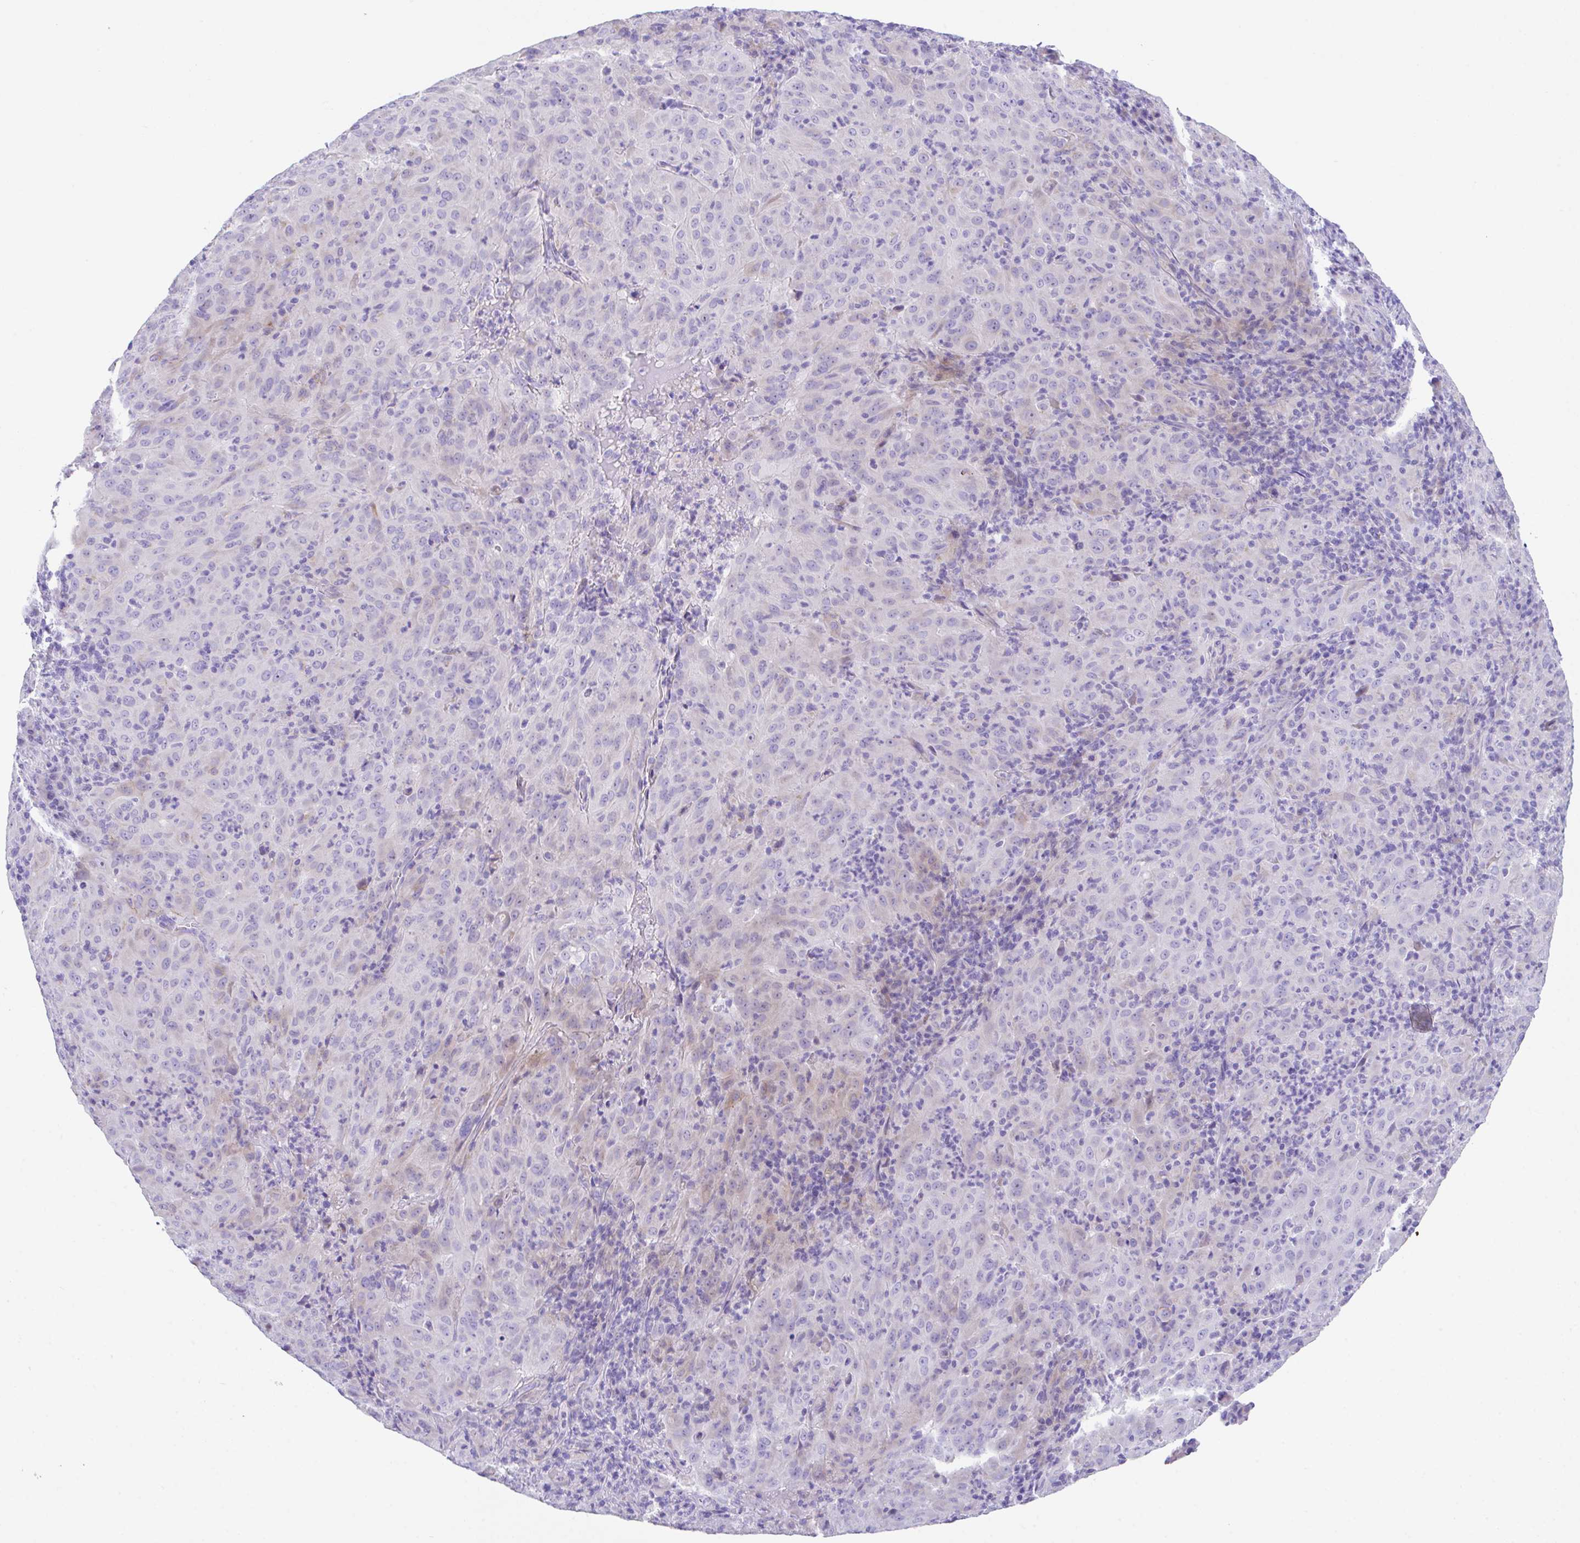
{"staining": {"intensity": "negative", "quantity": "none", "location": "none"}, "tissue": "pancreatic cancer", "cell_type": "Tumor cells", "image_type": "cancer", "snomed": [{"axis": "morphology", "description": "Adenocarcinoma, NOS"}, {"axis": "topography", "description": "Pancreas"}], "caption": "Immunohistochemistry (IHC) photomicrograph of neoplastic tissue: human pancreatic cancer (adenocarcinoma) stained with DAB (3,3'-diaminobenzidine) reveals no significant protein staining in tumor cells.", "gene": "SLC16A6", "patient": {"sex": "male", "age": 63}}